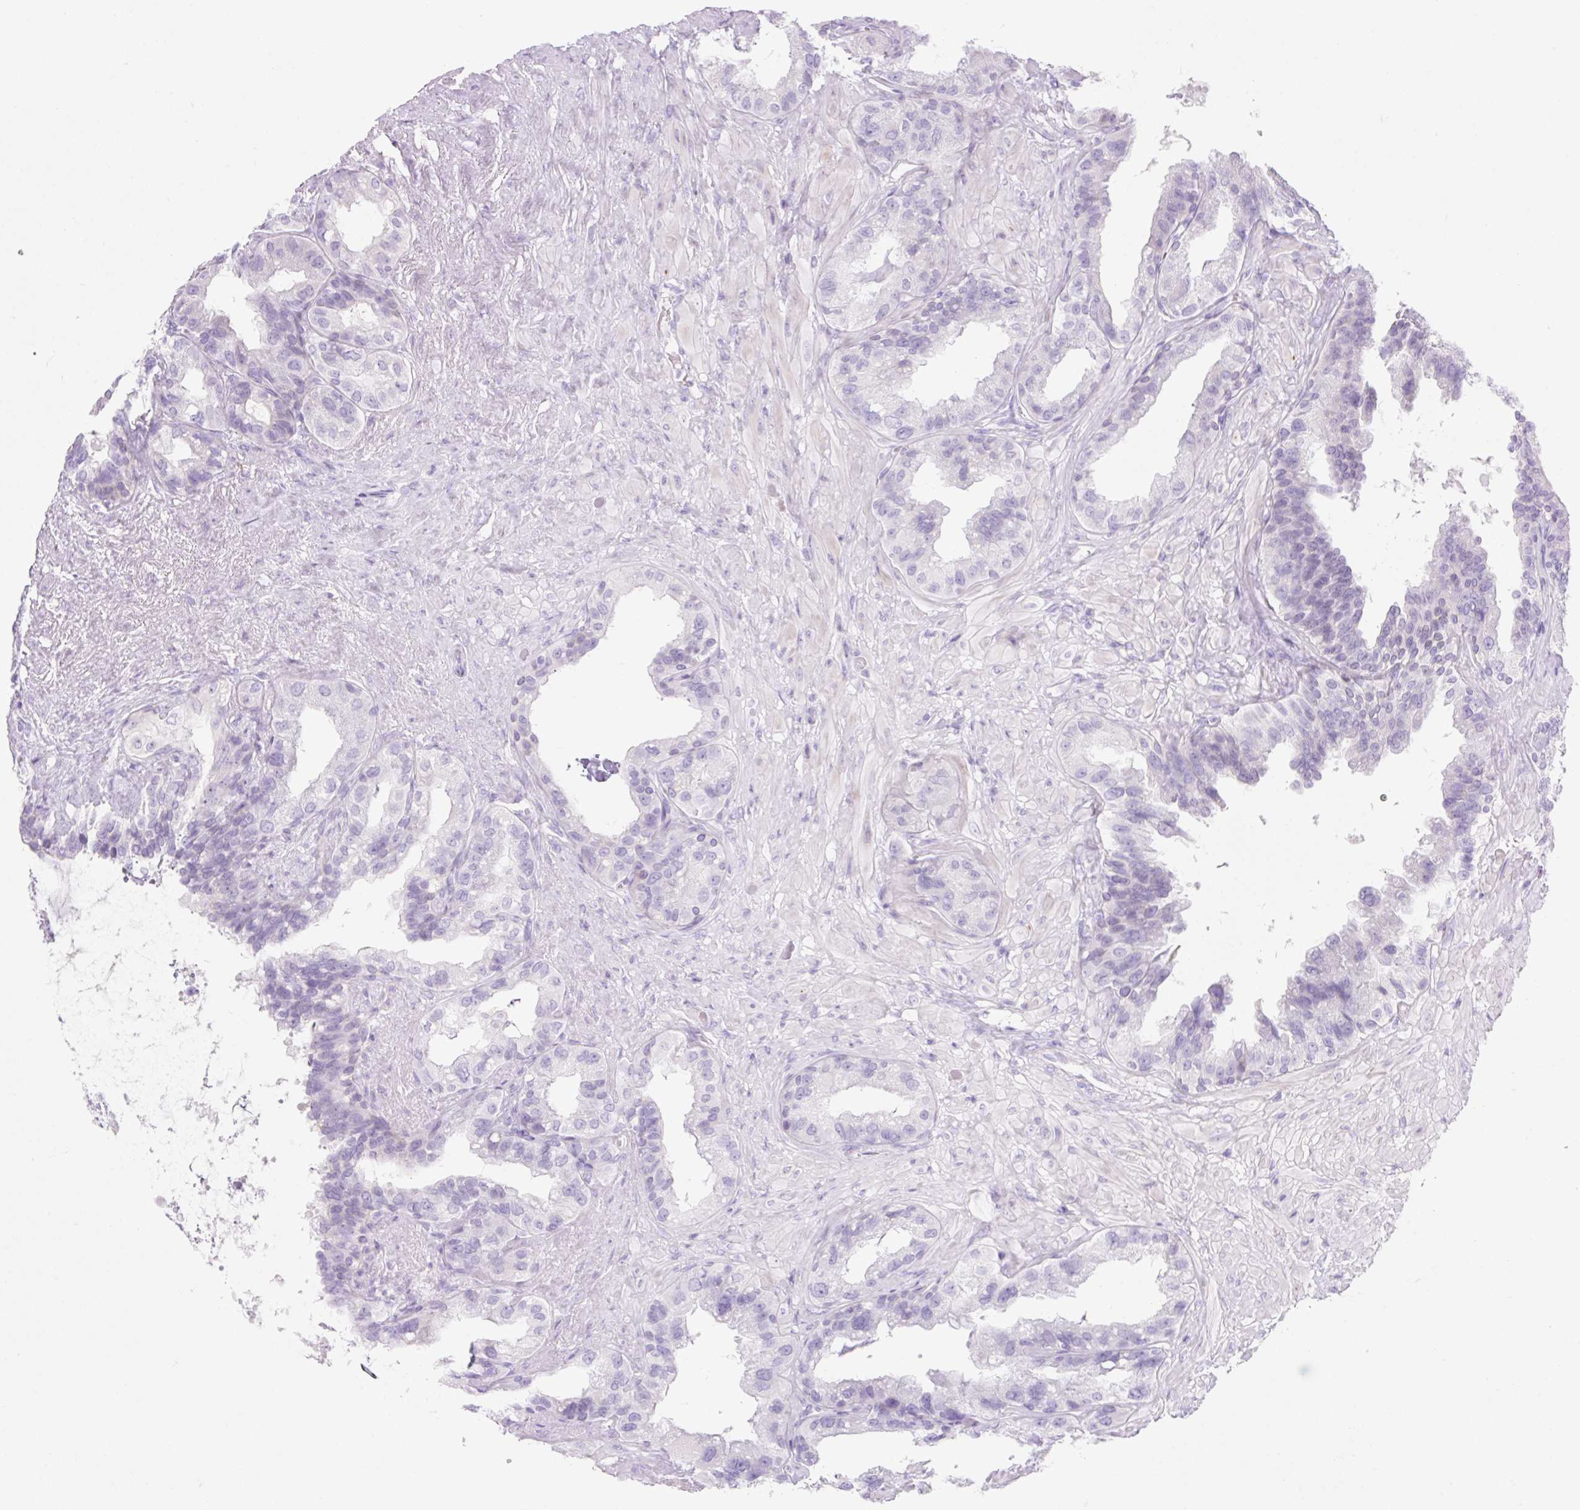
{"staining": {"intensity": "negative", "quantity": "none", "location": "none"}, "tissue": "seminal vesicle", "cell_type": "Glandular cells", "image_type": "normal", "snomed": [{"axis": "morphology", "description": "Normal tissue, NOS"}, {"axis": "topography", "description": "Seminal veicle"}, {"axis": "topography", "description": "Peripheral nerve tissue"}], "caption": "Immunohistochemistry (IHC) histopathology image of unremarkable human seminal vesicle stained for a protein (brown), which reveals no positivity in glandular cells.", "gene": "ZNF121", "patient": {"sex": "male", "age": 76}}